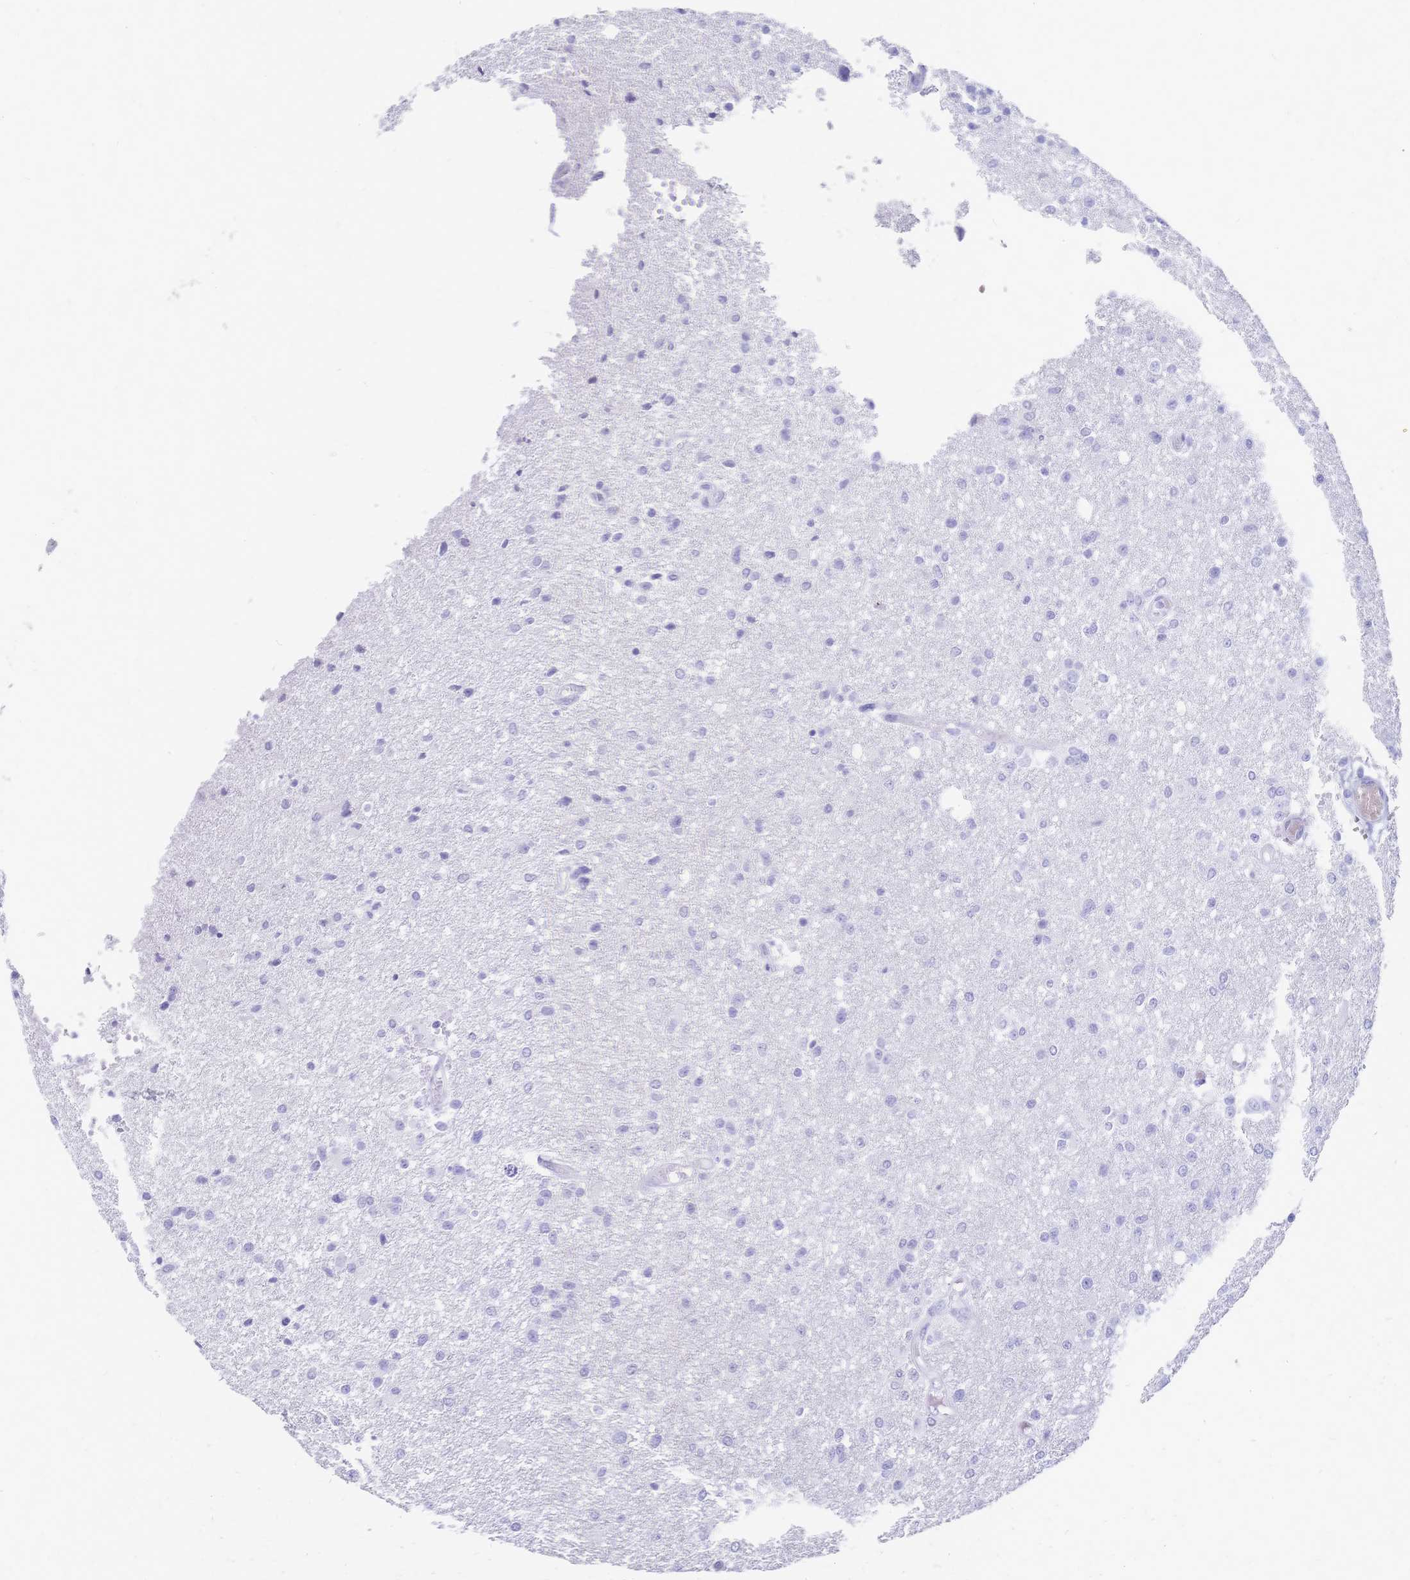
{"staining": {"intensity": "negative", "quantity": "none", "location": "none"}, "tissue": "glioma", "cell_type": "Tumor cells", "image_type": "cancer", "snomed": [{"axis": "morphology", "description": "Glioma, malignant, Low grade"}, {"axis": "topography", "description": "Brain"}], "caption": "Immunohistochemistry (IHC) histopathology image of neoplastic tissue: glioma stained with DAB (3,3'-diaminobenzidine) displays no significant protein positivity in tumor cells.", "gene": "CYB5A", "patient": {"sex": "male", "age": 26}}